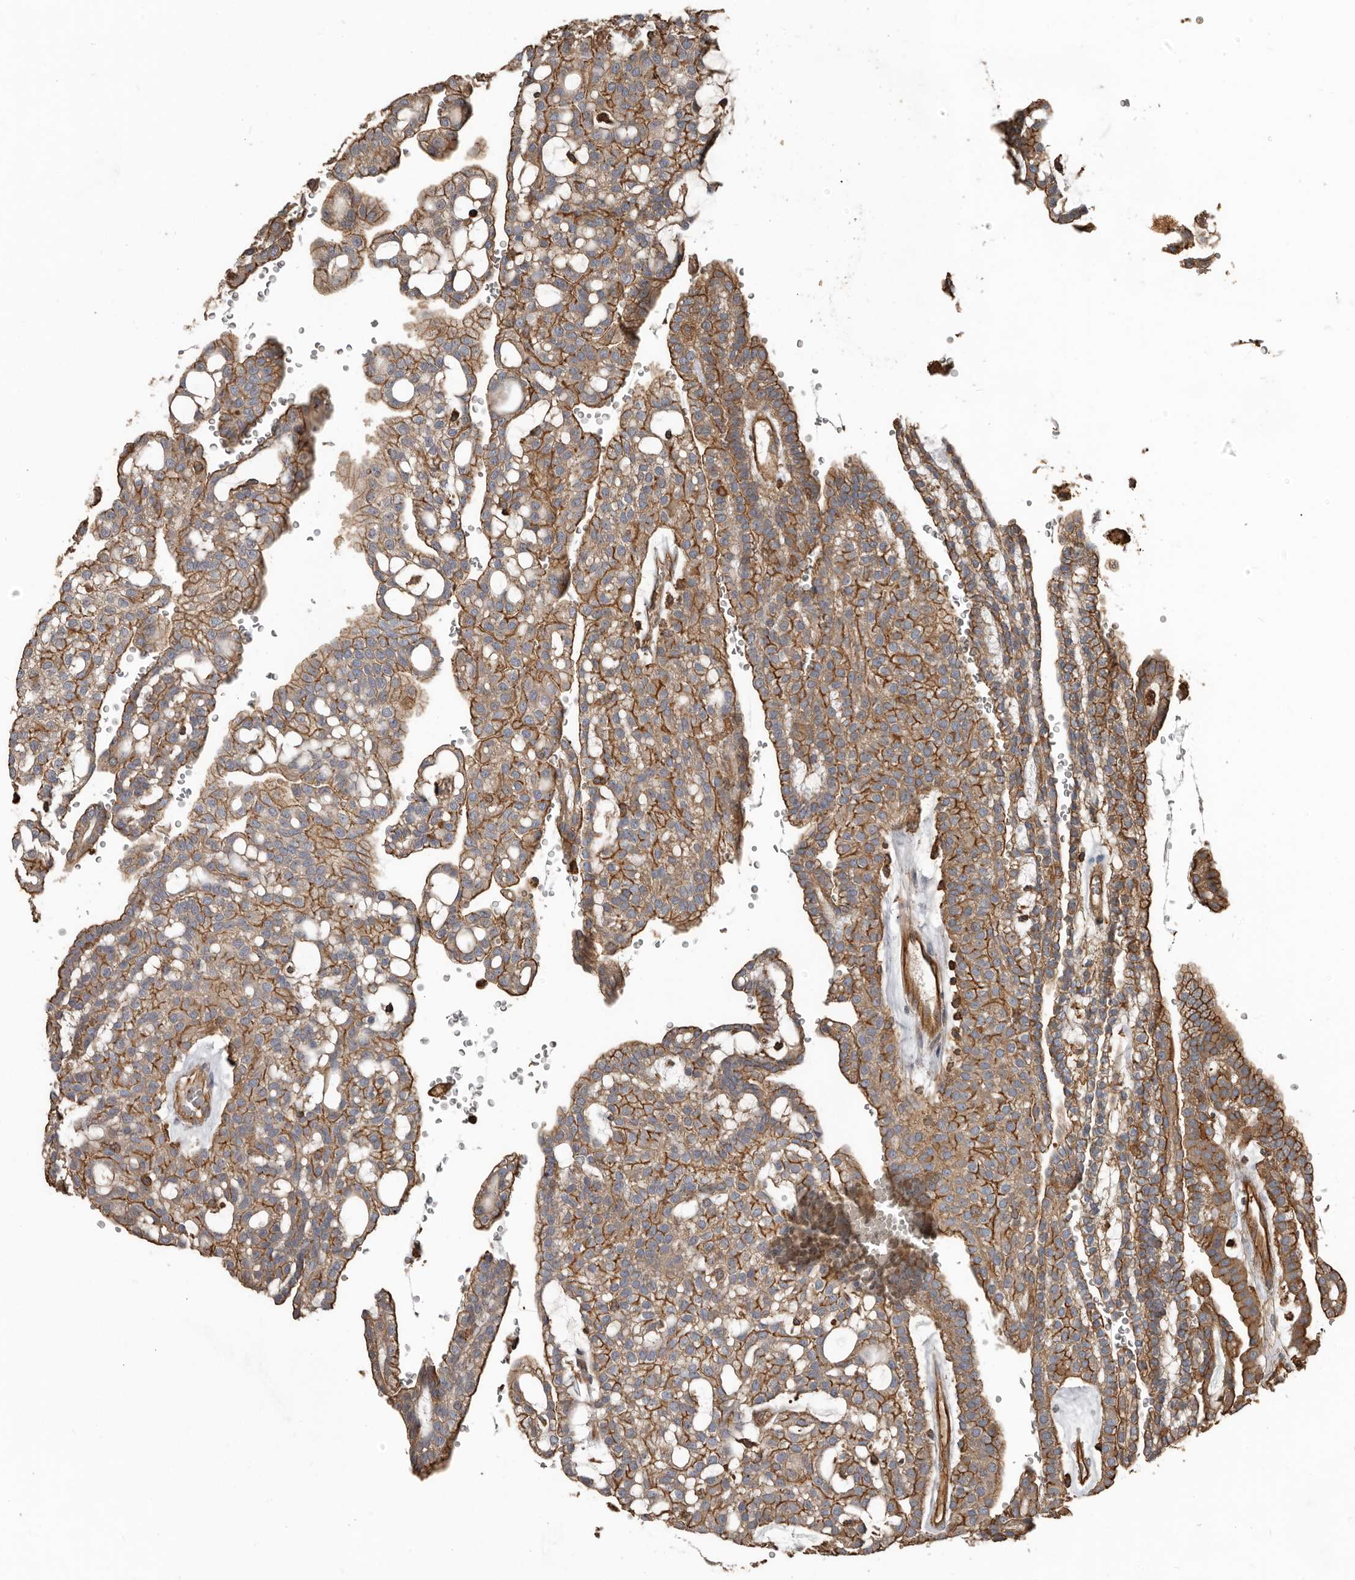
{"staining": {"intensity": "moderate", "quantity": "25%-75%", "location": "cytoplasmic/membranous"}, "tissue": "renal cancer", "cell_type": "Tumor cells", "image_type": "cancer", "snomed": [{"axis": "morphology", "description": "Adenocarcinoma, NOS"}, {"axis": "topography", "description": "Kidney"}], "caption": "This is an image of immunohistochemistry (IHC) staining of renal adenocarcinoma, which shows moderate staining in the cytoplasmic/membranous of tumor cells.", "gene": "DENND6B", "patient": {"sex": "male", "age": 63}}